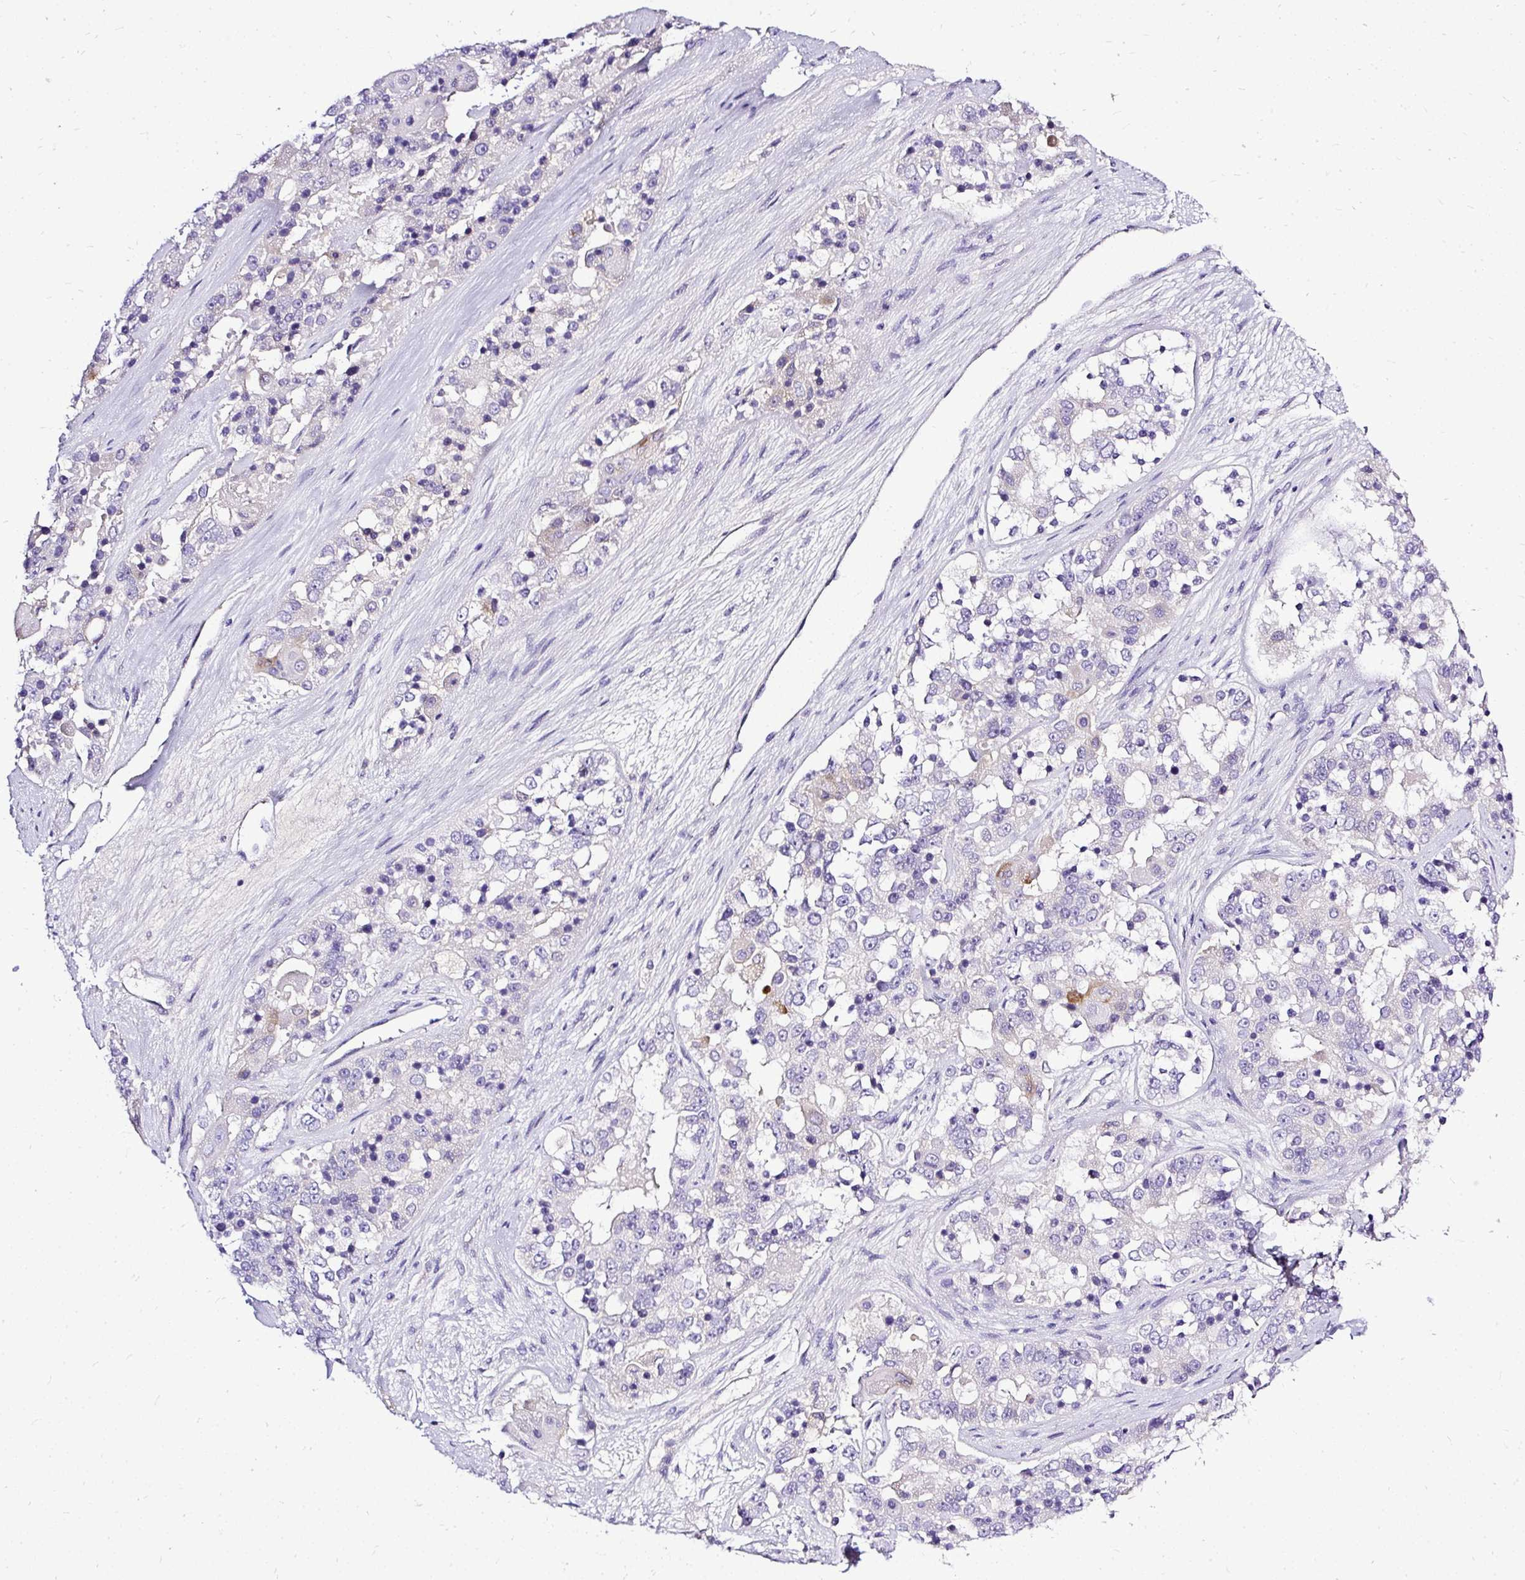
{"staining": {"intensity": "negative", "quantity": "none", "location": "none"}, "tissue": "ovarian cancer", "cell_type": "Tumor cells", "image_type": "cancer", "snomed": [{"axis": "morphology", "description": "Carcinoma, endometroid"}, {"axis": "topography", "description": "Ovary"}], "caption": "Ovarian endometroid carcinoma was stained to show a protein in brown. There is no significant expression in tumor cells. (DAB immunohistochemistry (IHC) visualized using brightfield microscopy, high magnification).", "gene": "AMFR", "patient": {"sex": "female", "age": 51}}